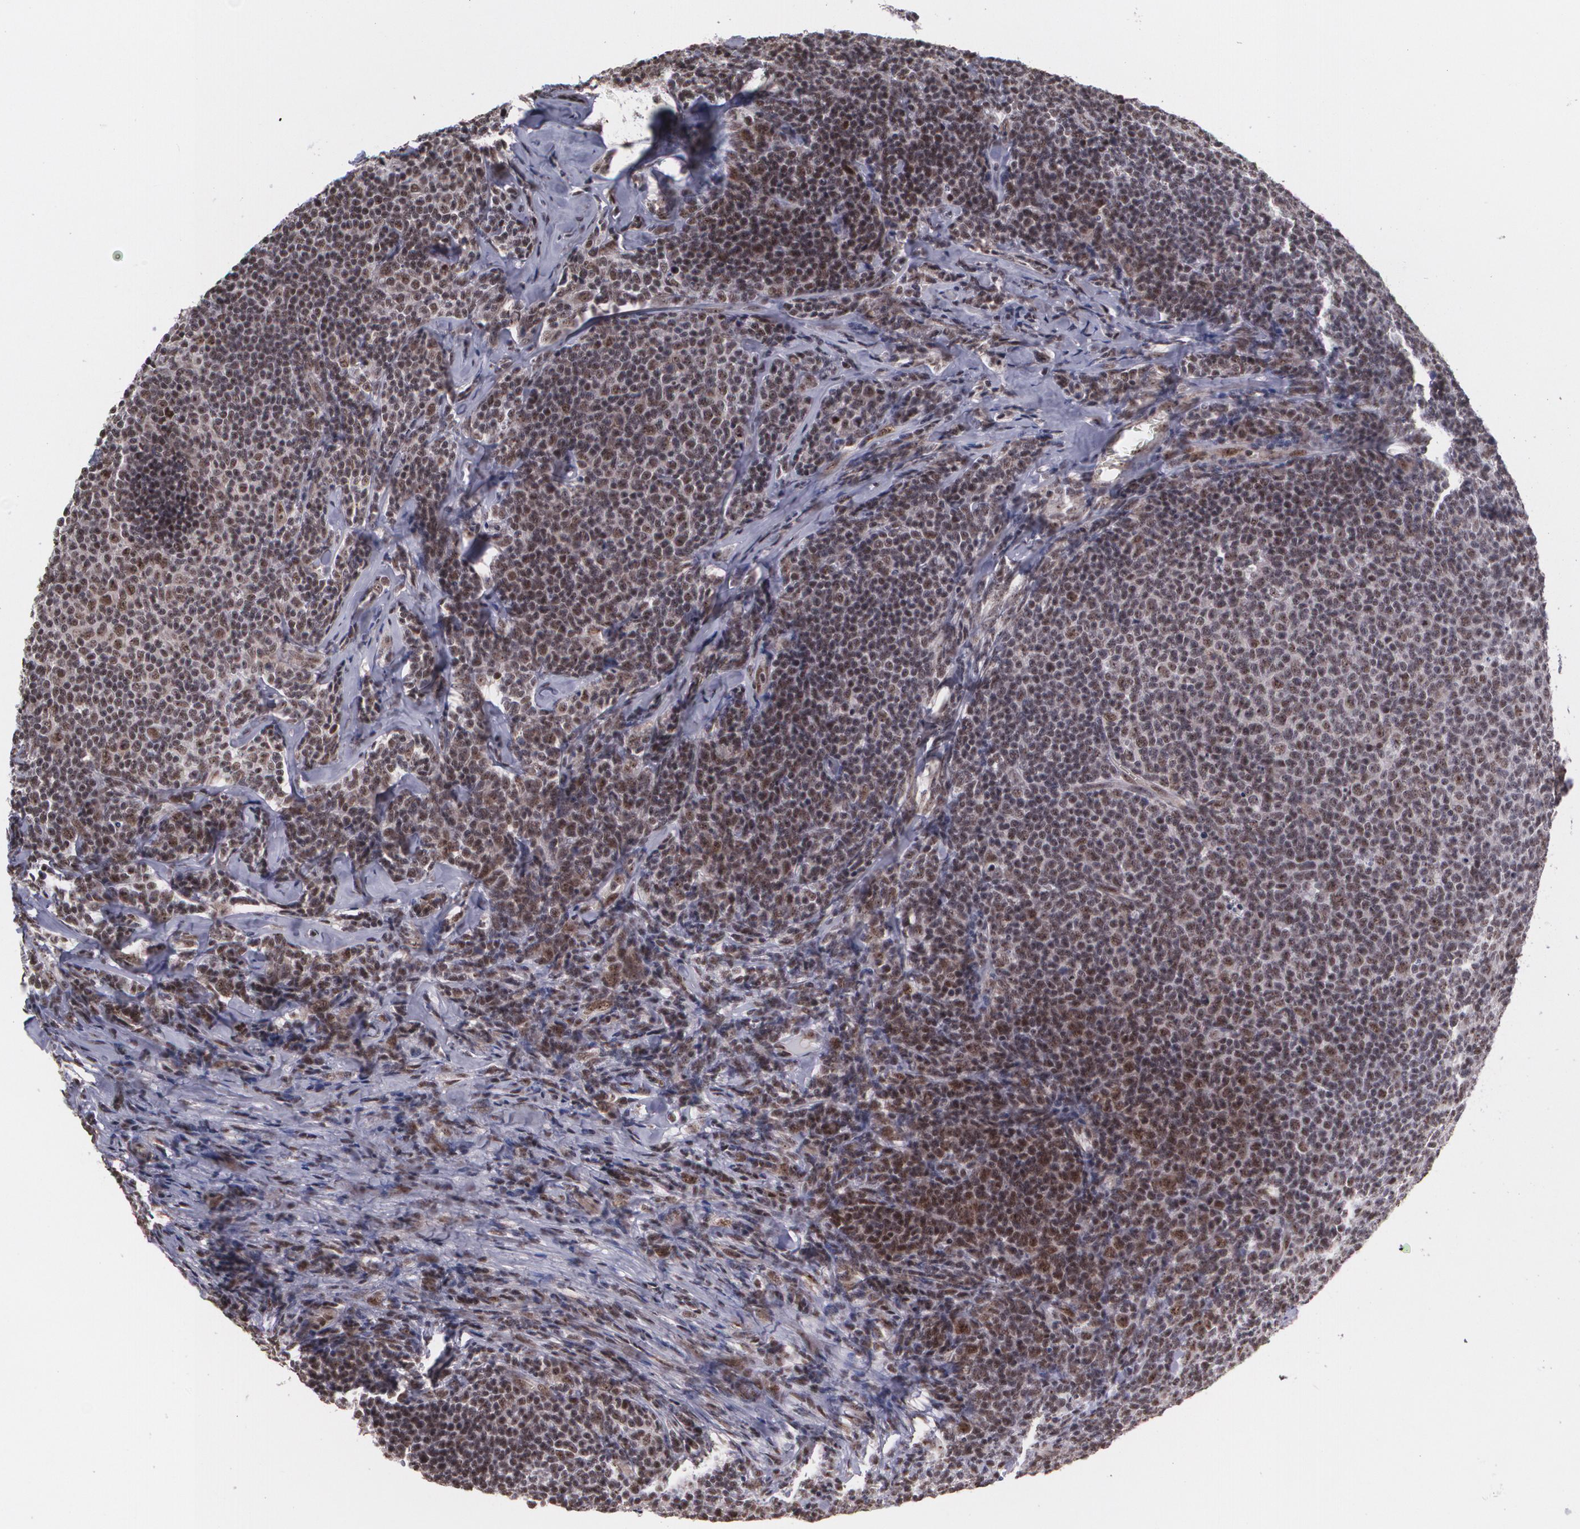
{"staining": {"intensity": "weak", "quantity": "25%-75%", "location": "cytoplasmic/membranous,nuclear"}, "tissue": "lymphoma", "cell_type": "Tumor cells", "image_type": "cancer", "snomed": [{"axis": "morphology", "description": "Malignant lymphoma, non-Hodgkin's type, Low grade"}, {"axis": "topography", "description": "Lymph node"}], "caption": "A histopathology image of lymphoma stained for a protein shows weak cytoplasmic/membranous and nuclear brown staining in tumor cells.", "gene": "C6orf15", "patient": {"sex": "male", "age": 74}}